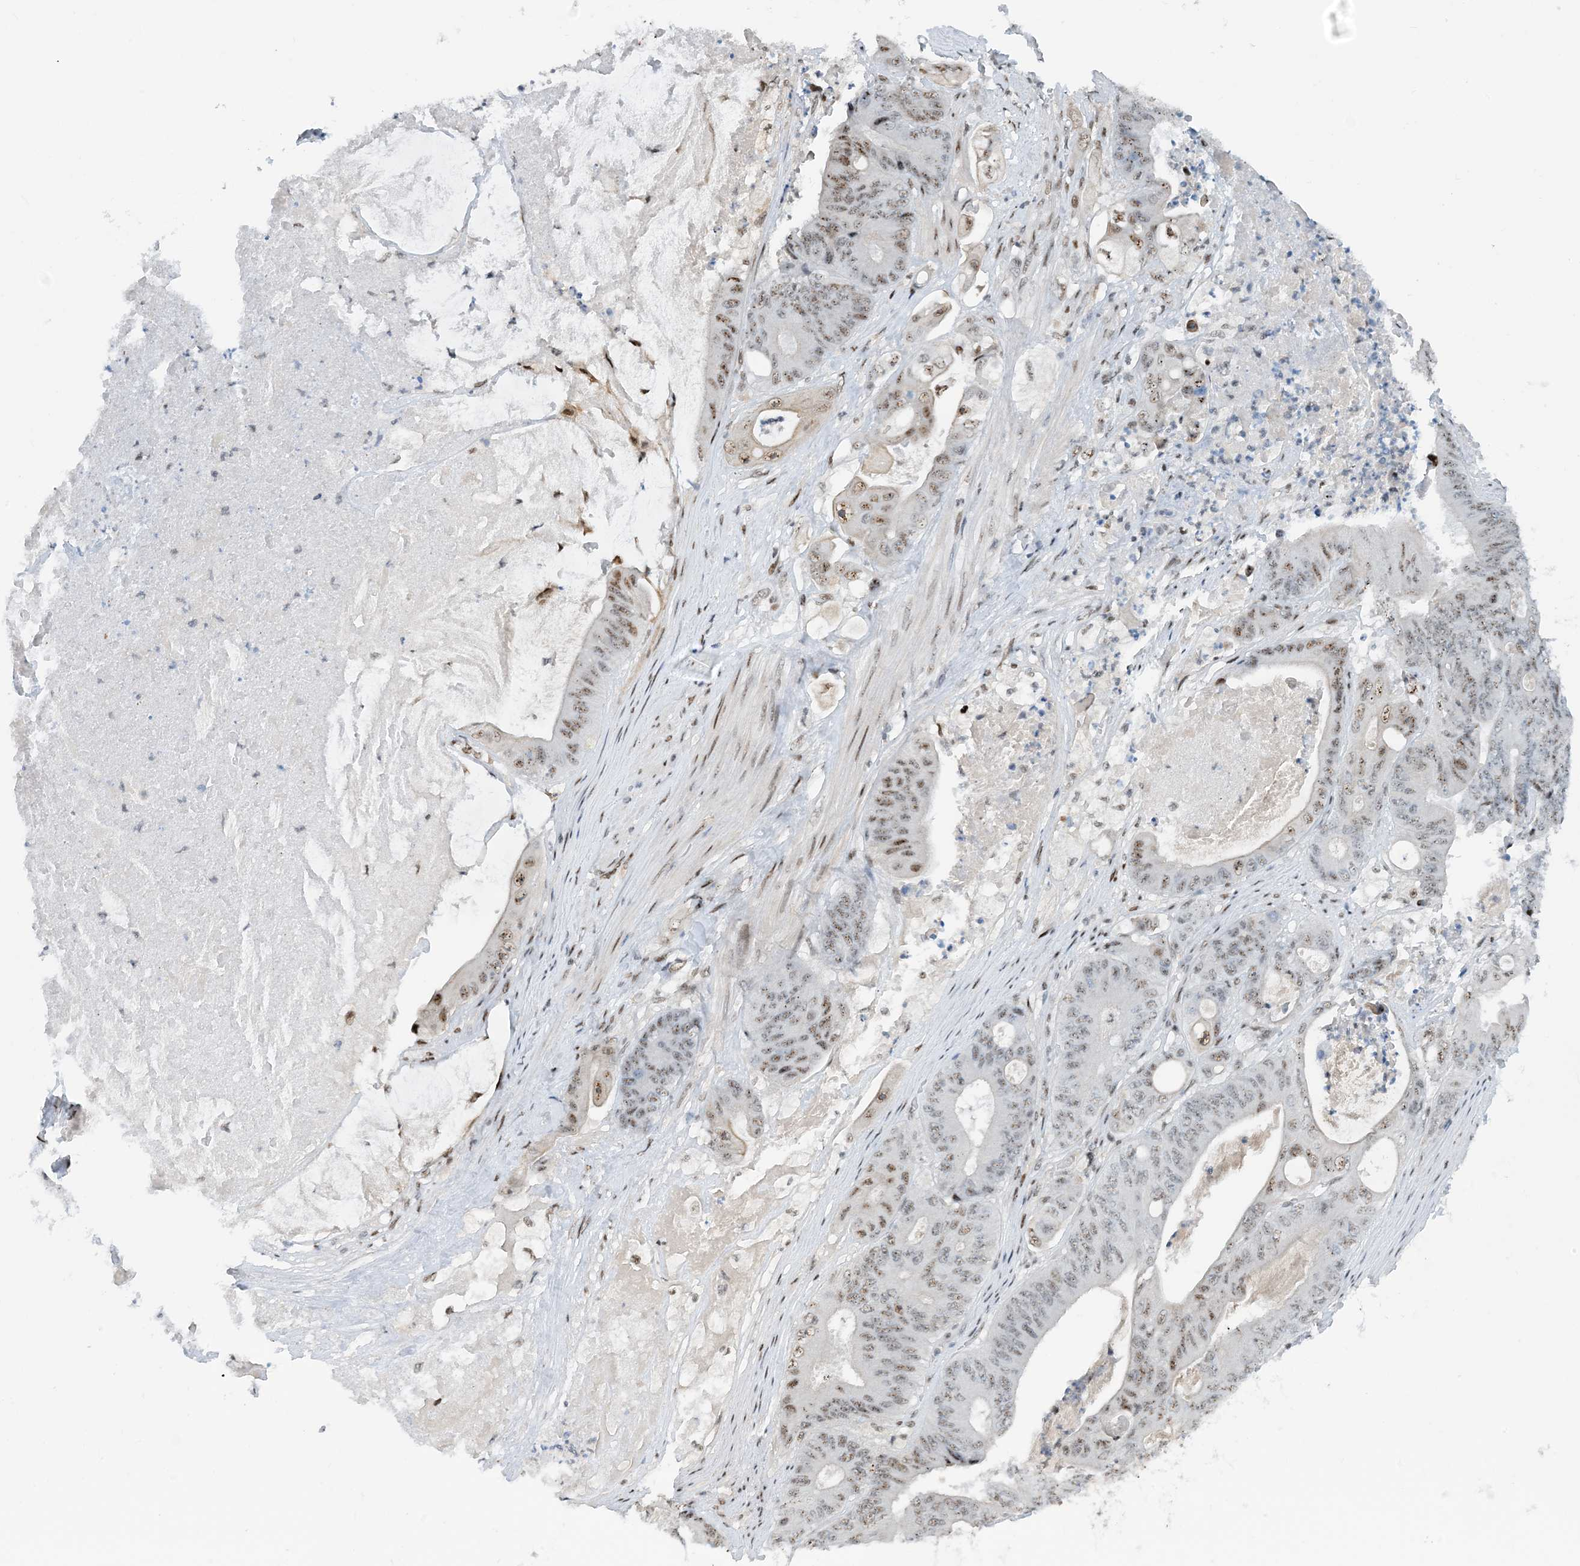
{"staining": {"intensity": "weak", "quantity": ">75%", "location": "nuclear"}, "tissue": "stomach cancer", "cell_type": "Tumor cells", "image_type": "cancer", "snomed": [{"axis": "morphology", "description": "Adenocarcinoma, NOS"}, {"axis": "topography", "description": "Stomach"}], "caption": "Human adenocarcinoma (stomach) stained for a protein (brown) reveals weak nuclear positive positivity in approximately >75% of tumor cells.", "gene": "HEMK1", "patient": {"sex": "female", "age": 73}}